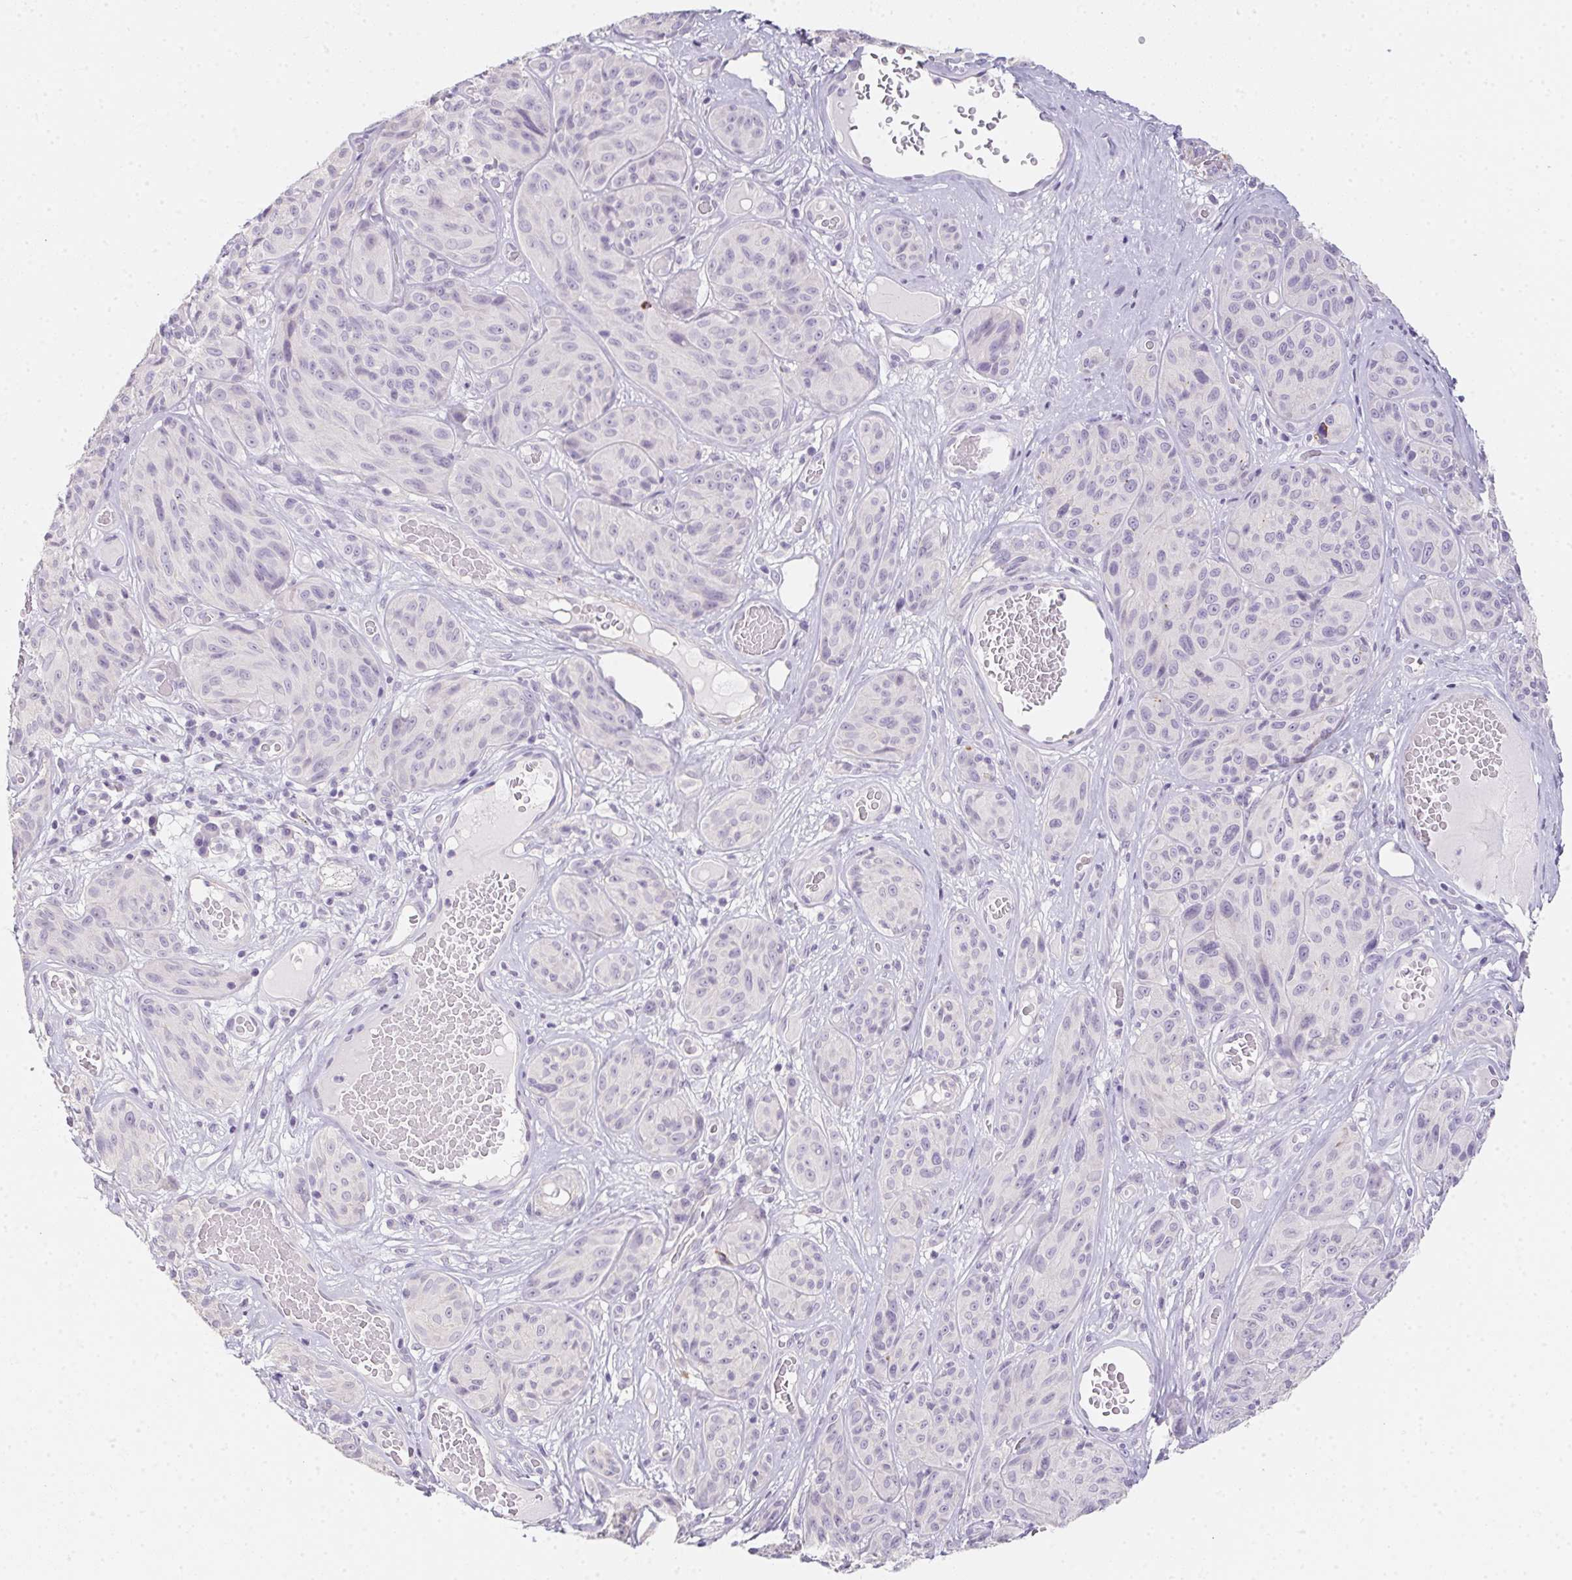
{"staining": {"intensity": "negative", "quantity": "none", "location": "none"}, "tissue": "melanoma", "cell_type": "Tumor cells", "image_type": "cancer", "snomed": [{"axis": "morphology", "description": "Malignant melanoma, NOS"}, {"axis": "topography", "description": "Skin"}], "caption": "This is an IHC micrograph of human melanoma. There is no expression in tumor cells.", "gene": "MYL4", "patient": {"sex": "male", "age": 91}}